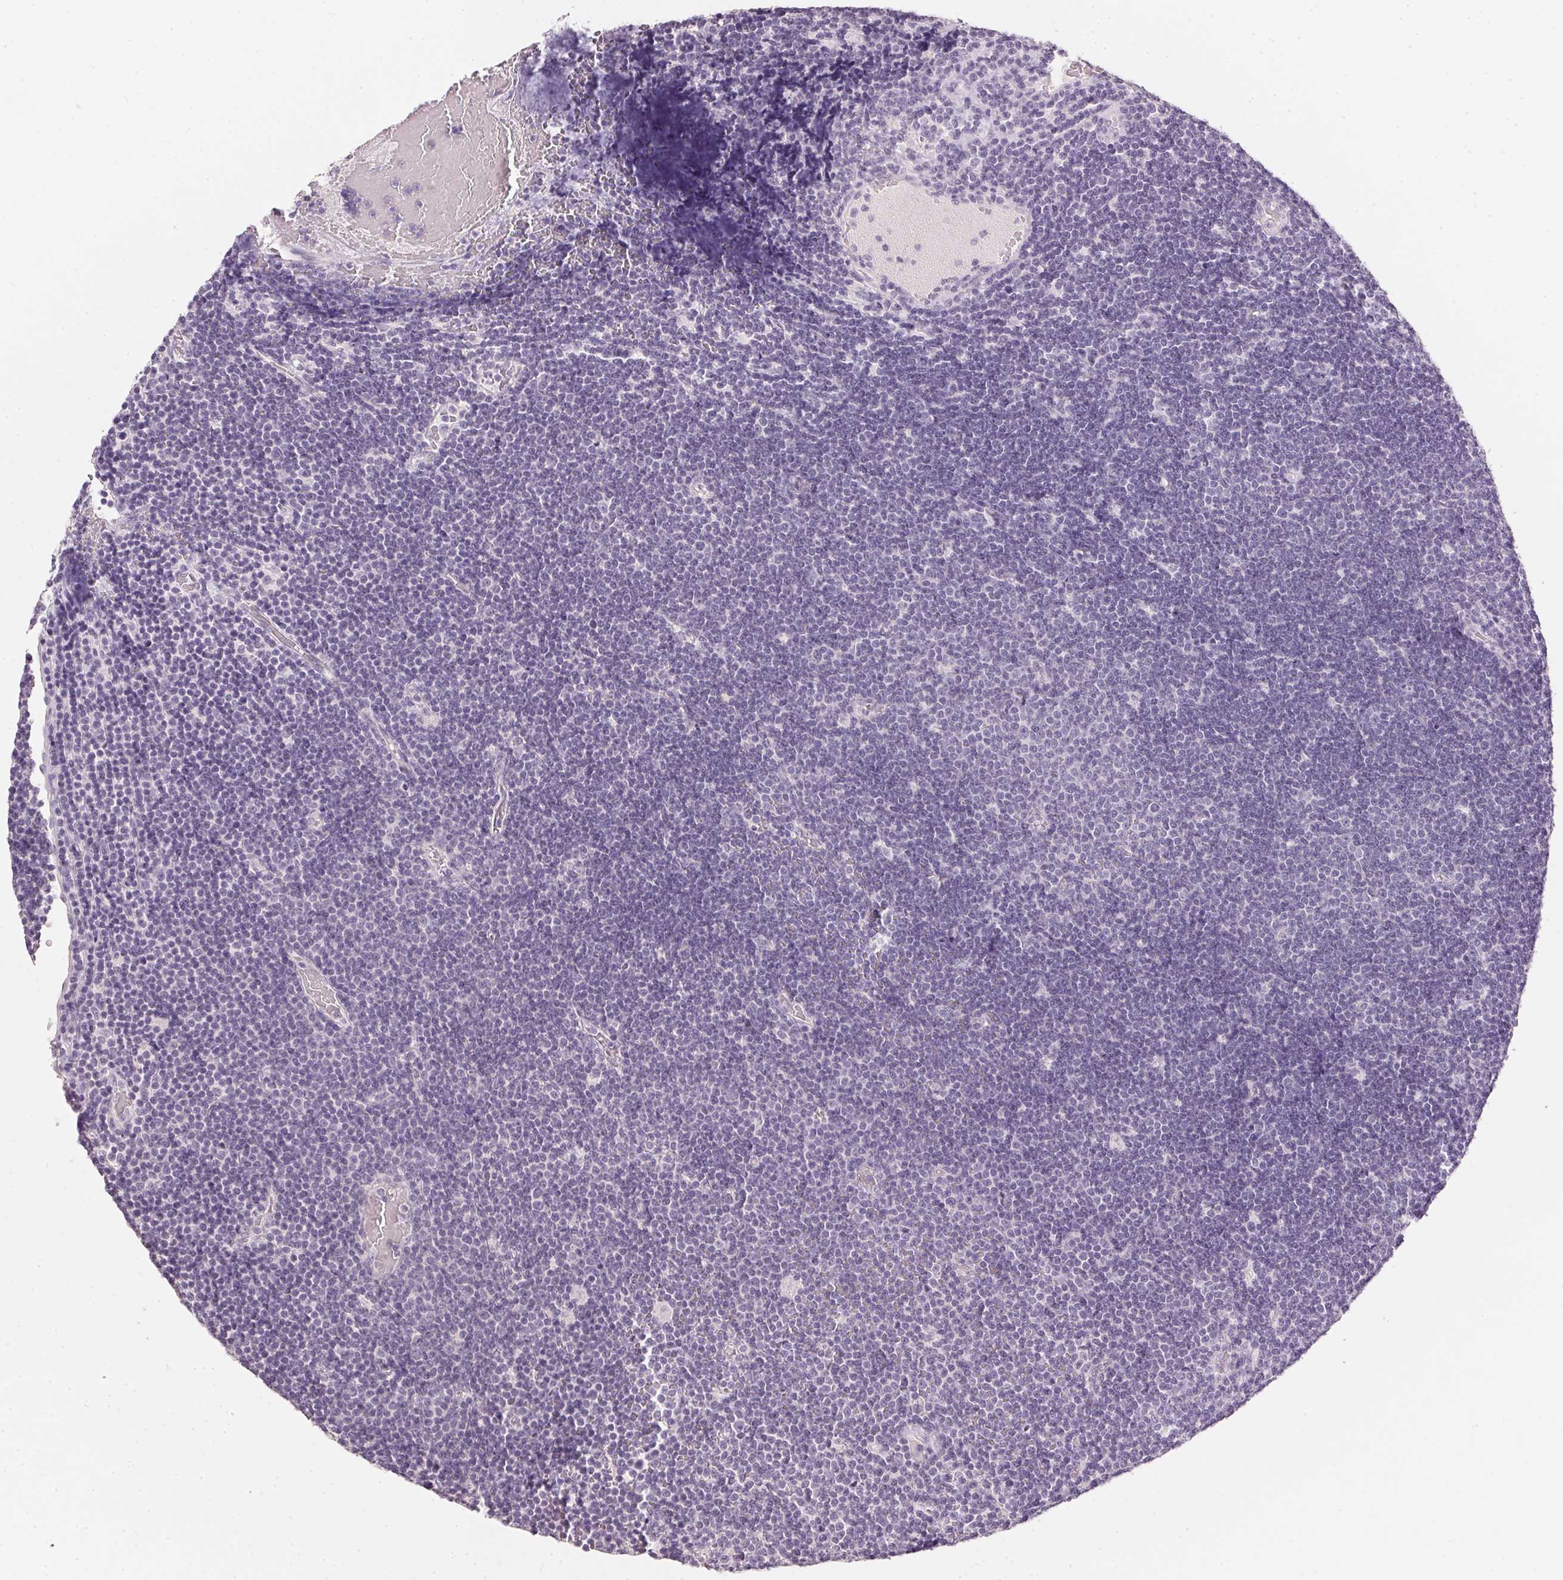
{"staining": {"intensity": "negative", "quantity": "none", "location": "none"}, "tissue": "lymphoma", "cell_type": "Tumor cells", "image_type": "cancer", "snomed": [{"axis": "morphology", "description": "Malignant lymphoma, non-Hodgkin's type, Low grade"}, {"axis": "topography", "description": "Brain"}], "caption": "This is an immunohistochemistry histopathology image of lymphoma. There is no staining in tumor cells.", "gene": "IGFBP1", "patient": {"sex": "female", "age": 66}}